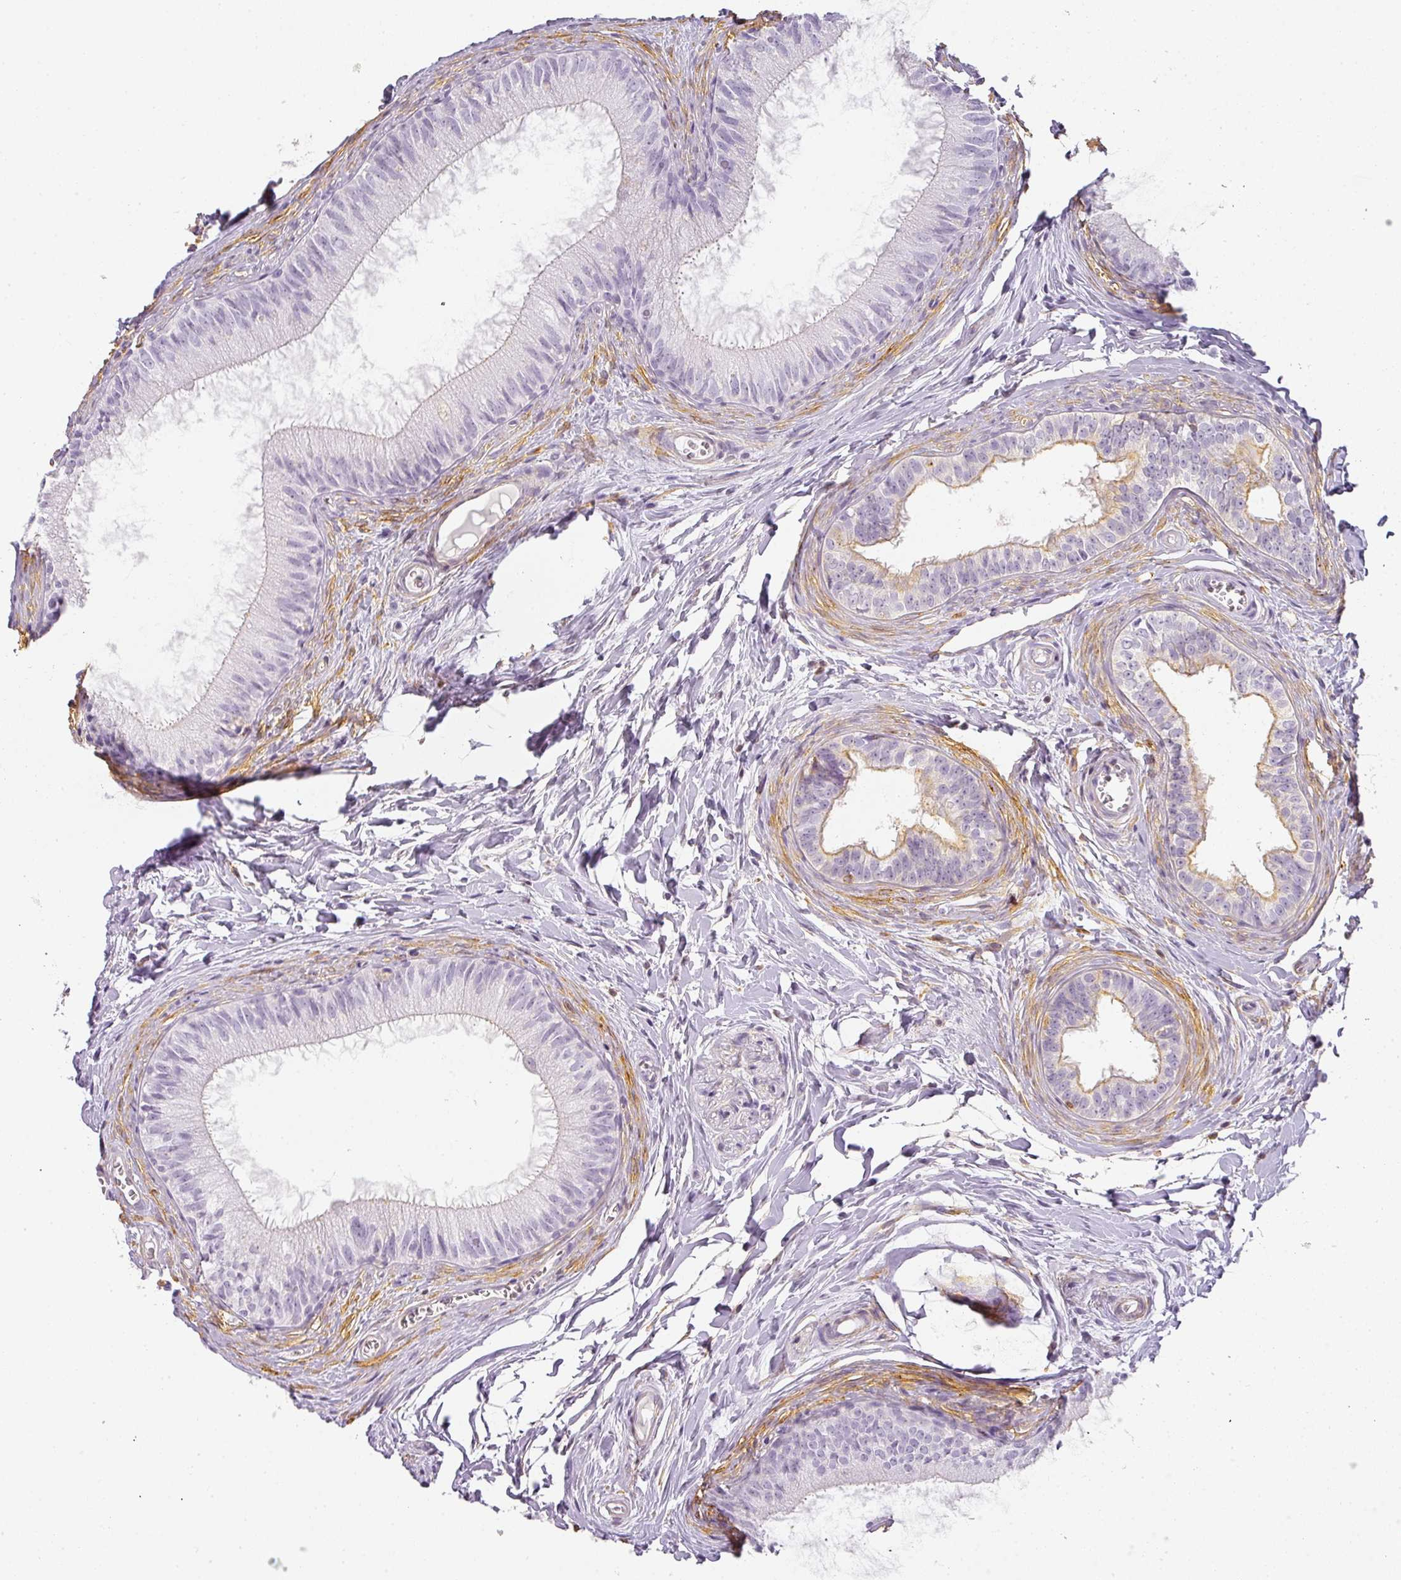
{"staining": {"intensity": "weak", "quantity": "<25%", "location": "cytoplasmic/membranous"}, "tissue": "epididymis", "cell_type": "Glandular cells", "image_type": "normal", "snomed": [{"axis": "morphology", "description": "Normal tissue, NOS"}, {"axis": "topography", "description": "Epididymis"}], "caption": "IHC photomicrograph of unremarkable epididymis: epididymis stained with DAB (3,3'-diaminobenzidine) shows no significant protein expression in glandular cells.", "gene": "TMEM42", "patient": {"sex": "male", "age": 25}}